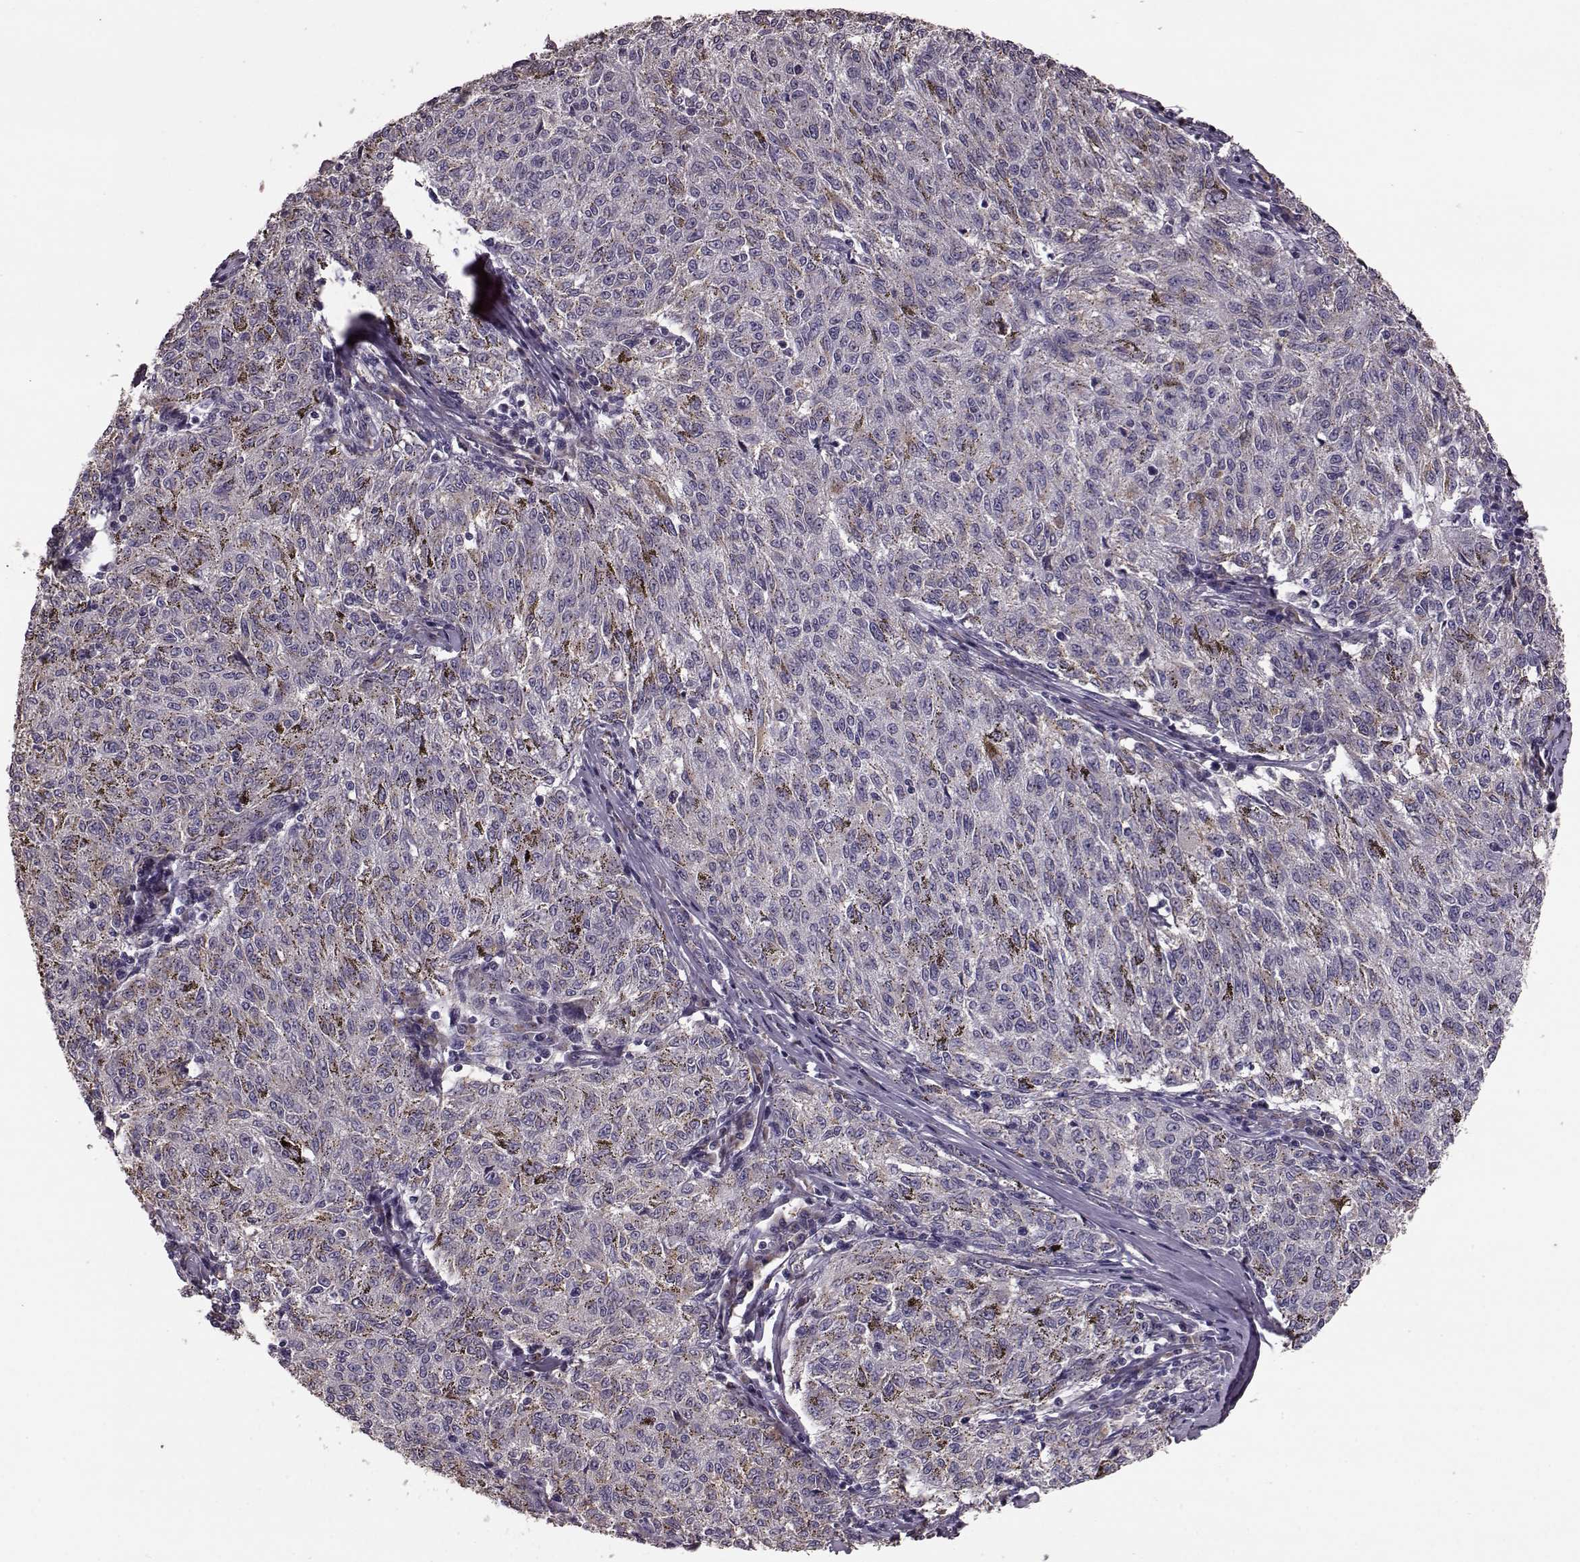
{"staining": {"intensity": "moderate", "quantity": "<25%", "location": "cytoplasmic/membranous"}, "tissue": "melanoma", "cell_type": "Tumor cells", "image_type": "cancer", "snomed": [{"axis": "morphology", "description": "Malignant melanoma, NOS"}, {"axis": "topography", "description": "Skin"}], "caption": "Immunohistochemical staining of human malignant melanoma displays low levels of moderate cytoplasmic/membranous protein positivity in about <25% of tumor cells.", "gene": "NTF3", "patient": {"sex": "female", "age": 72}}